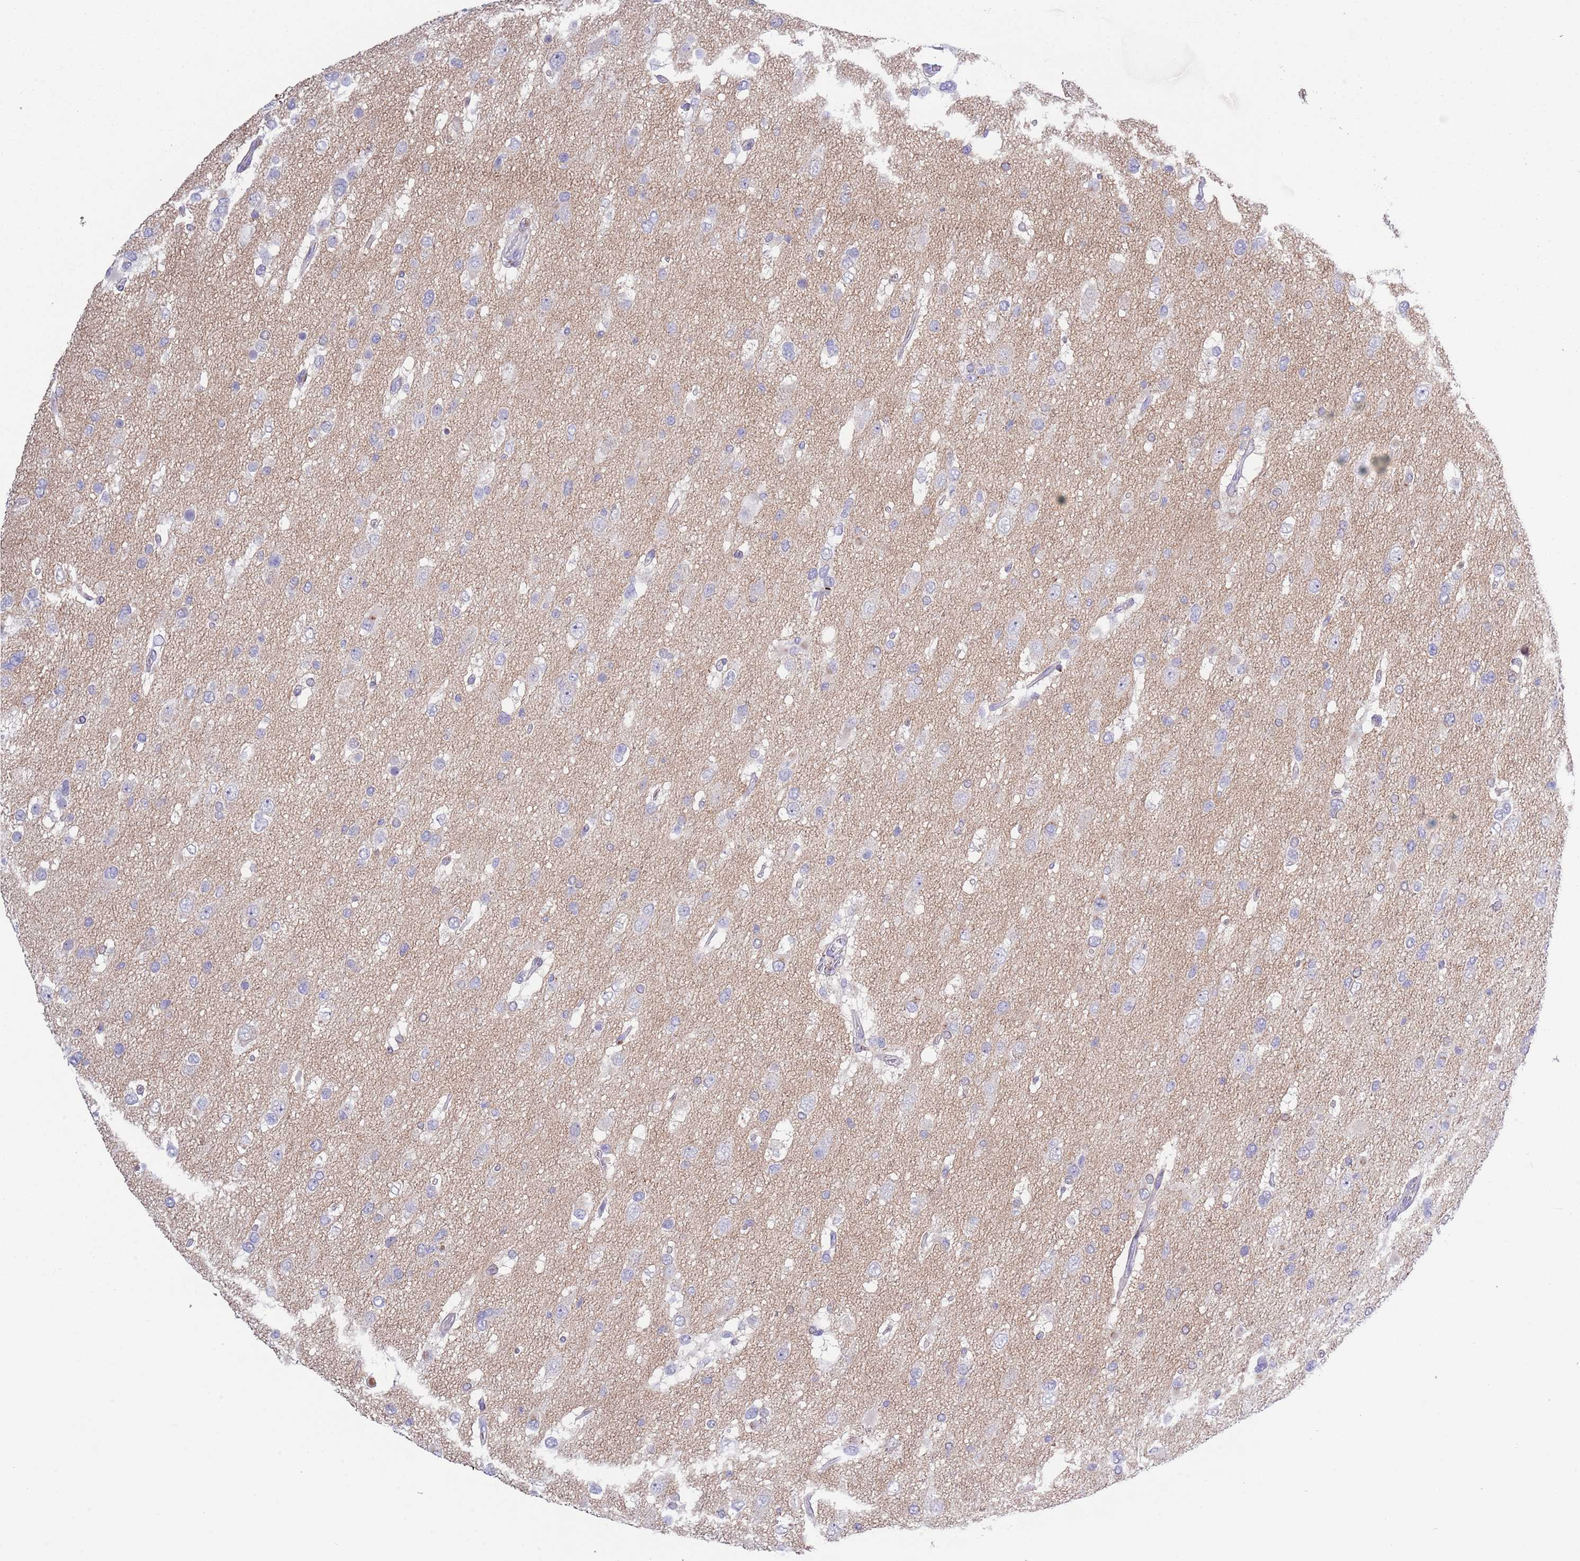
{"staining": {"intensity": "negative", "quantity": "none", "location": "none"}, "tissue": "glioma", "cell_type": "Tumor cells", "image_type": "cancer", "snomed": [{"axis": "morphology", "description": "Glioma, malignant, High grade"}, {"axis": "topography", "description": "Brain"}], "caption": "Immunohistochemistry (IHC) photomicrograph of neoplastic tissue: human glioma stained with DAB shows no significant protein staining in tumor cells.", "gene": "ZFP2", "patient": {"sex": "male", "age": 53}}